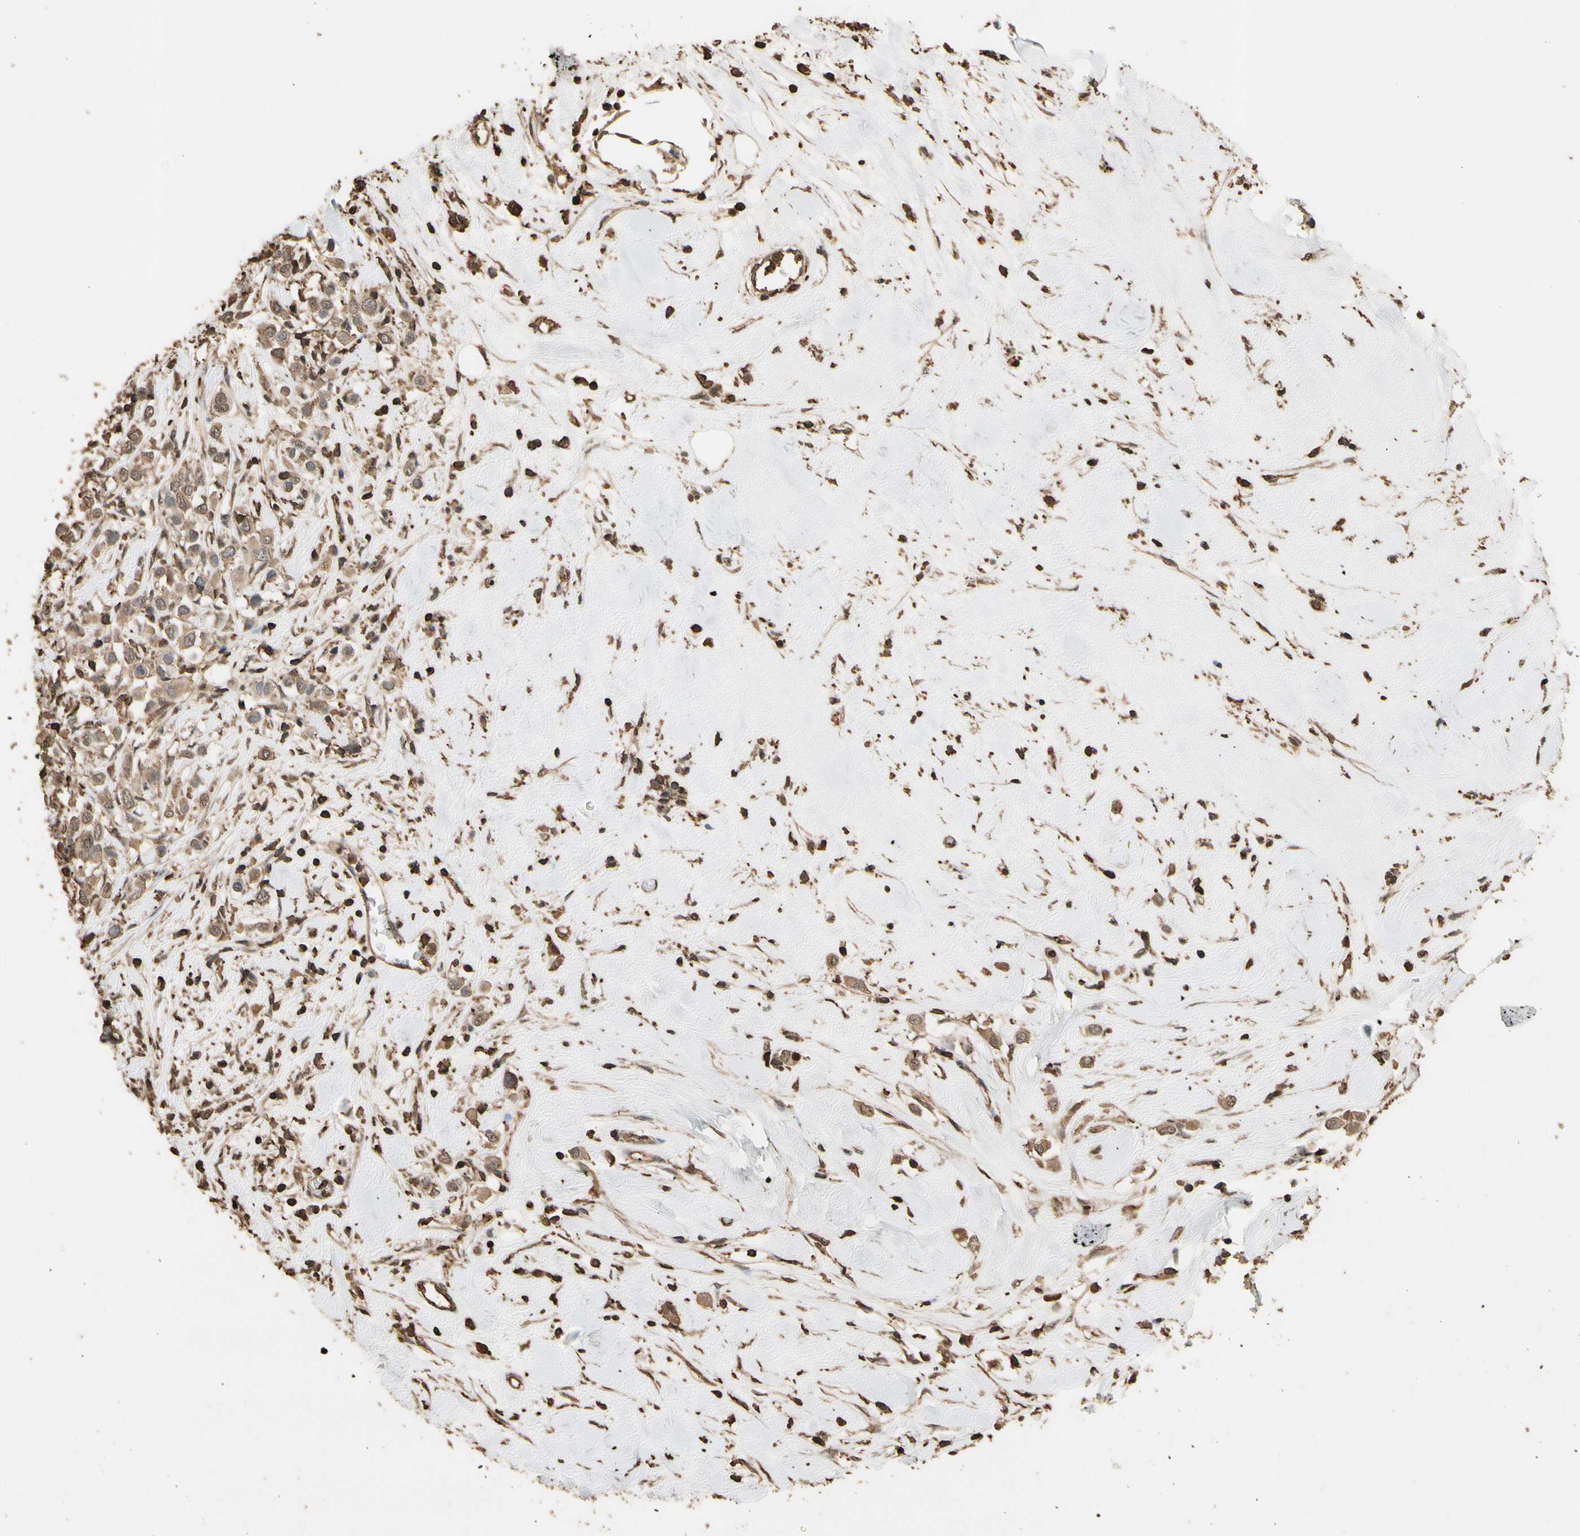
{"staining": {"intensity": "moderate", "quantity": ">75%", "location": "cytoplasmic/membranous,nuclear"}, "tissue": "breast cancer", "cell_type": "Tumor cells", "image_type": "cancer", "snomed": [{"axis": "morphology", "description": "Duct carcinoma"}, {"axis": "topography", "description": "Breast"}], "caption": "Breast cancer stained with a protein marker demonstrates moderate staining in tumor cells.", "gene": "TNFSF13B", "patient": {"sex": "female", "age": 61}}